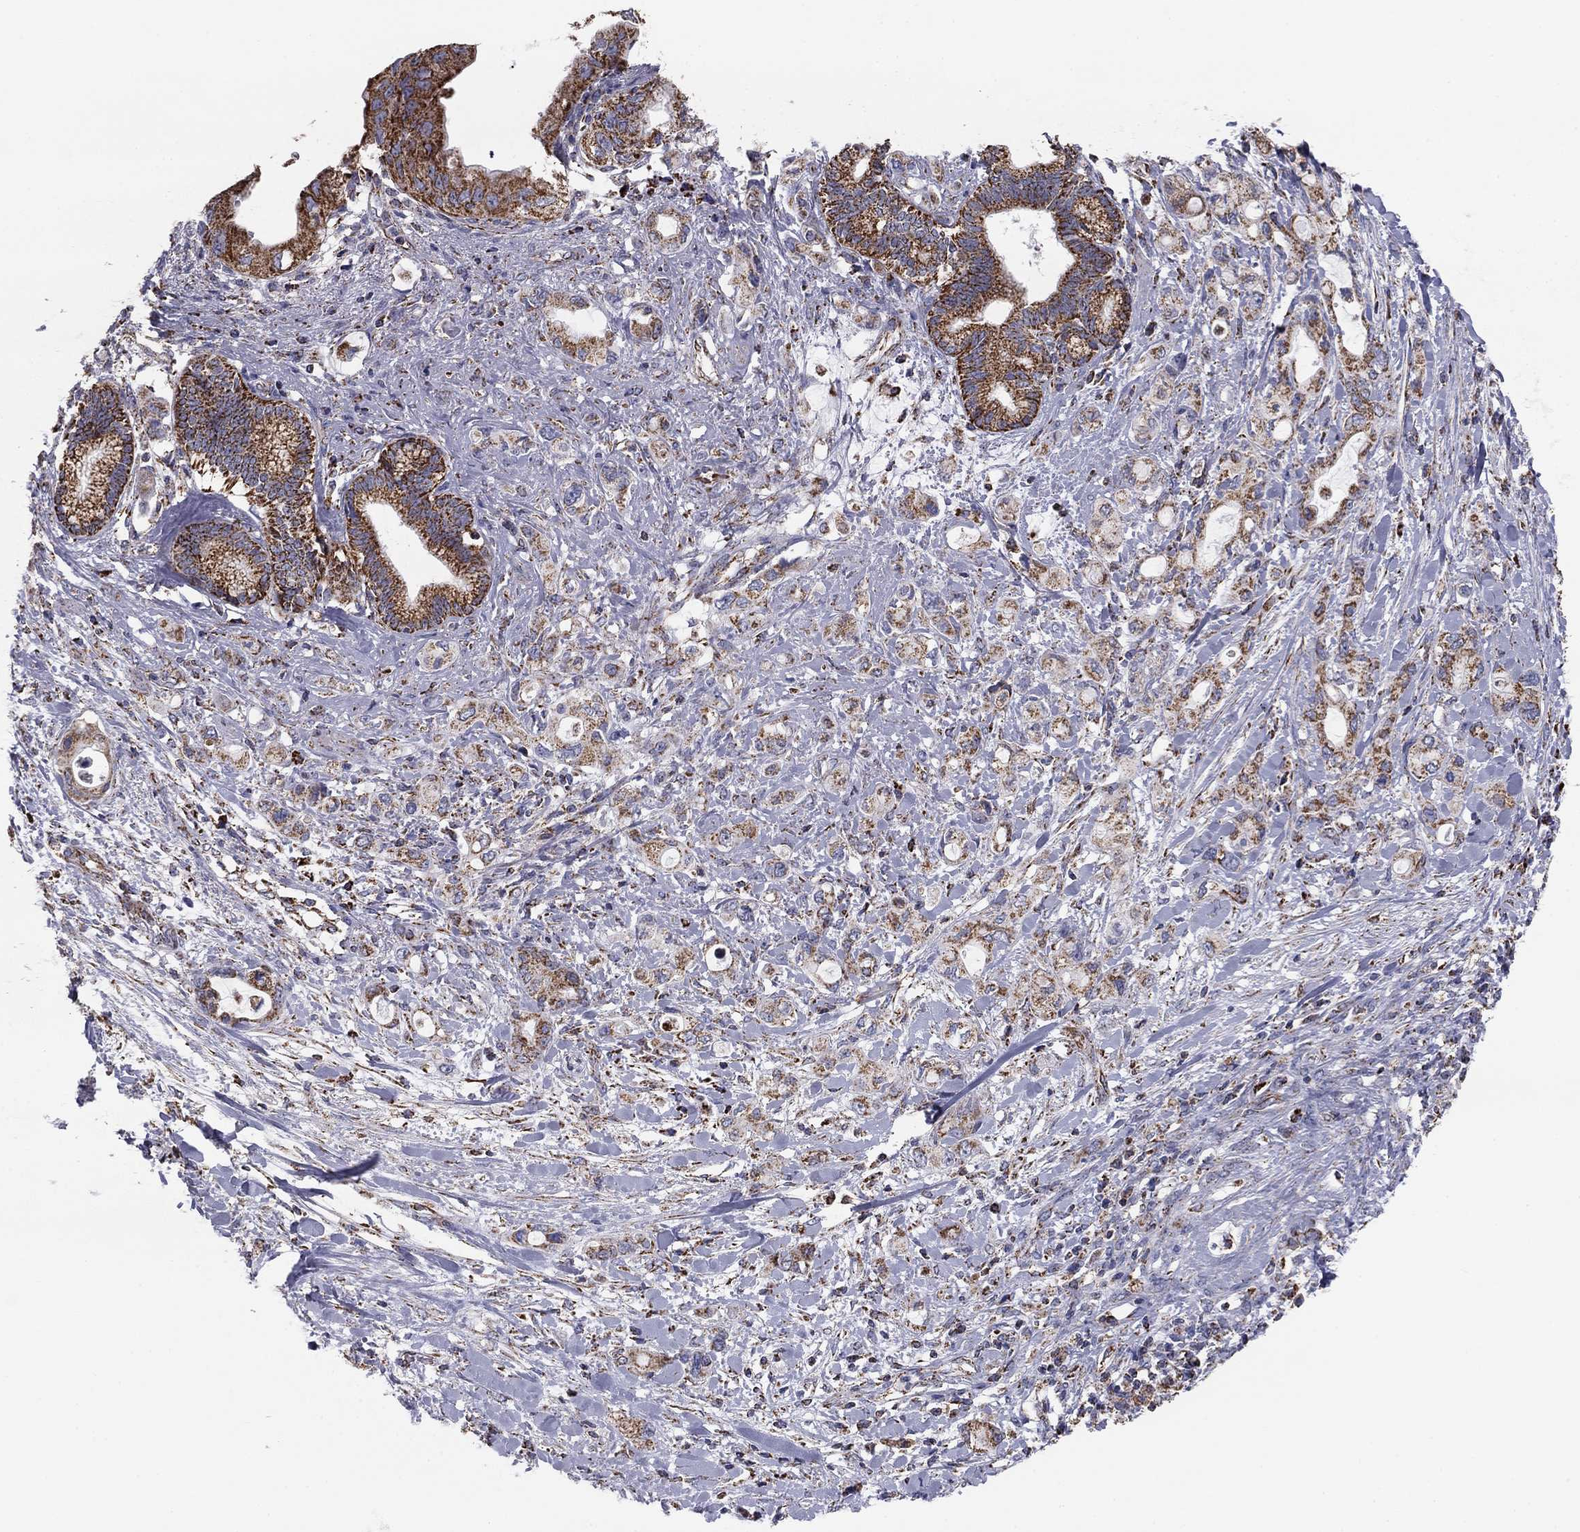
{"staining": {"intensity": "strong", "quantity": "25%-75%", "location": "cytoplasmic/membranous"}, "tissue": "pancreatic cancer", "cell_type": "Tumor cells", "image_type": "cancer", "snomed": [{"axis": "morphology", "description": "Adenocarcinoma, NOS"}, {"axis": "topography", "description": "Pancreas"}], "caption": "This histopathology image reveals immunohistochemistry (IHC) staining of human adenocarcinoma (pancreatic), with high strong cytoplasmic/membranous expression in approximately 25%-75% of tumor cells.", "gene": "NDUFV1", "patient": {"sex": "female", "age": 56}}